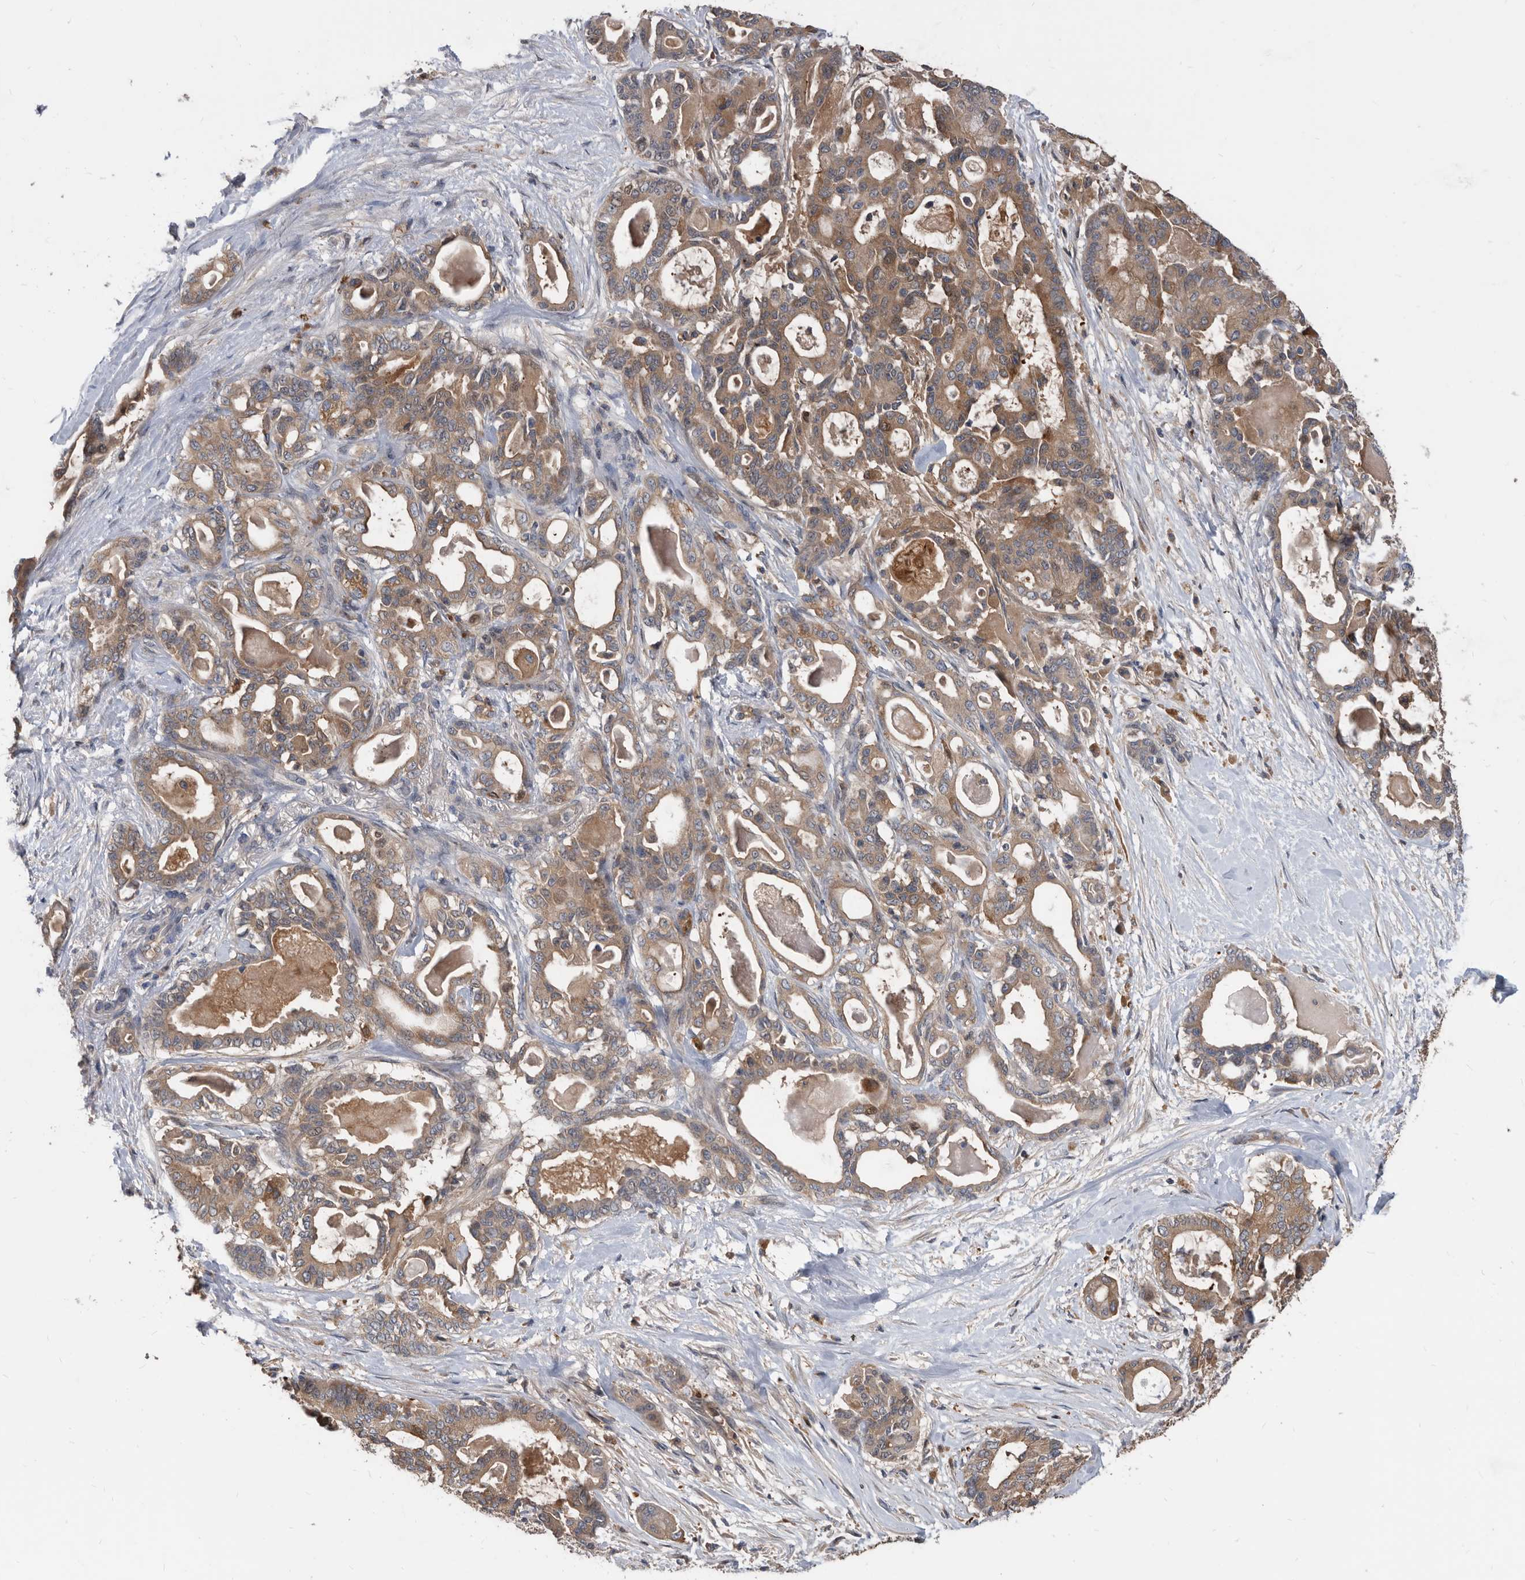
{"staining": {"intensity": "weak", "quantity": ">75%", "location": "cytoplasmic/membranous"}, "tissue": "pancreatic cancer", "cell_type": "Tumor cells", "image_type": "cancer", "snomed": [{"axis": "morphology", "description": "Adenocarcinoma, NOS"}, {"axis": "topography", "description": "Pancreas"}], "caption": "Immunohistochemistry (IHC) (DAB (3,3'-diaminobenzidine)) staining of human pancreatic cancer displays weak cytoplasmic/membranous protein staining in approximately >75% of tumor cells.", "gene": "APEH", "patient": {"sex": "male", "age": 63}}